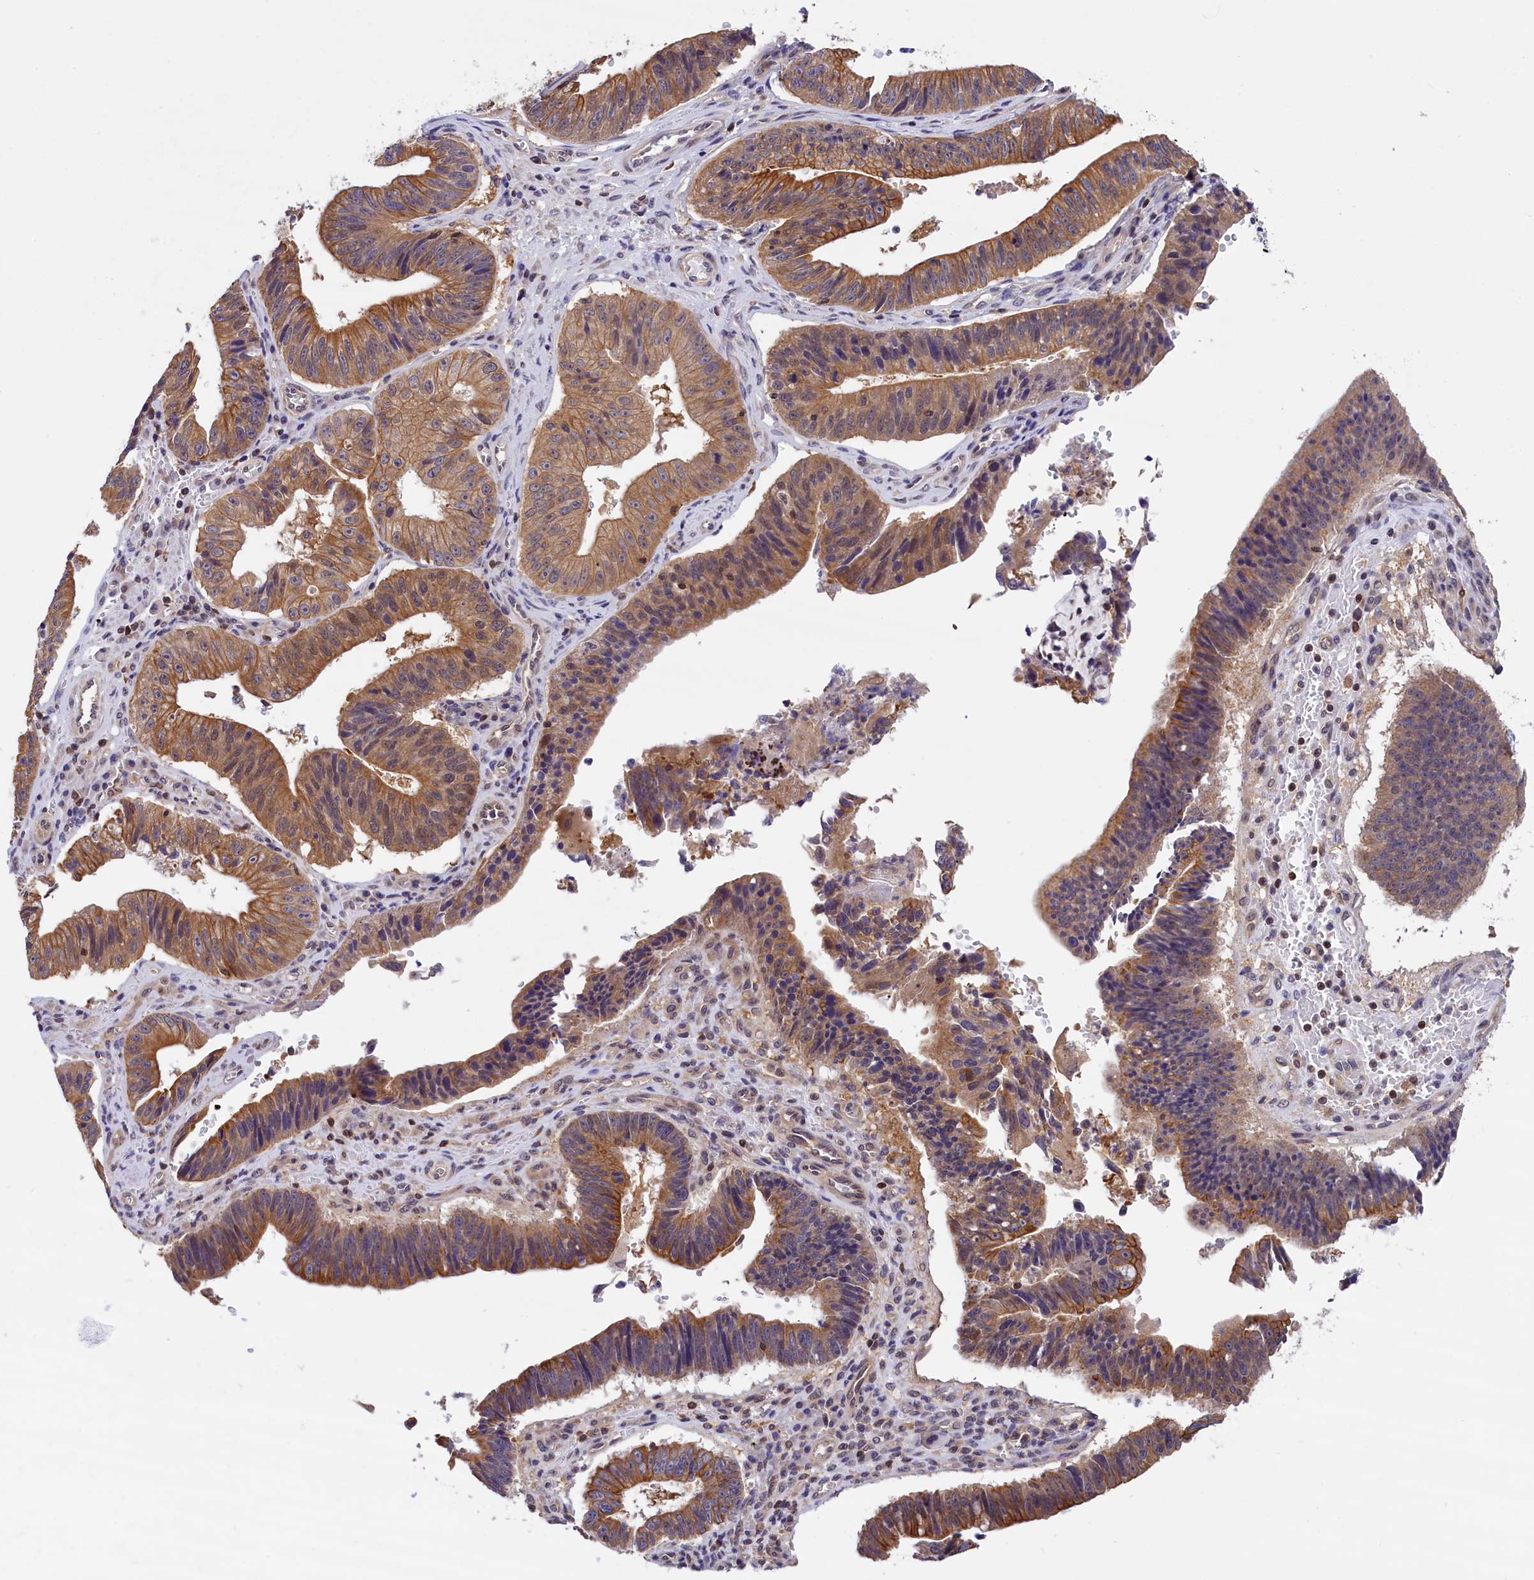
{"staining": {"intensity": "moderate", "quantity": ">75%", "location": "cytoplasmic/membranous"}, "tissue": "stomach cancer", "cell_type": "Tumor cells", "image_type": "cancer", "snomed": [{"axis": "morphology", "description": "Adenocarcinoma, NOS"}, {"axis": "topography", "description": "Stomach"}], "caption": "Protein expression analysis of human stomach adenocarcinoma reveals moderate cytoplasmic/membranous staining in about >75% of tumor cells.", "gene": "TBCB", "patient": {"sex": "male", "age": 59}}